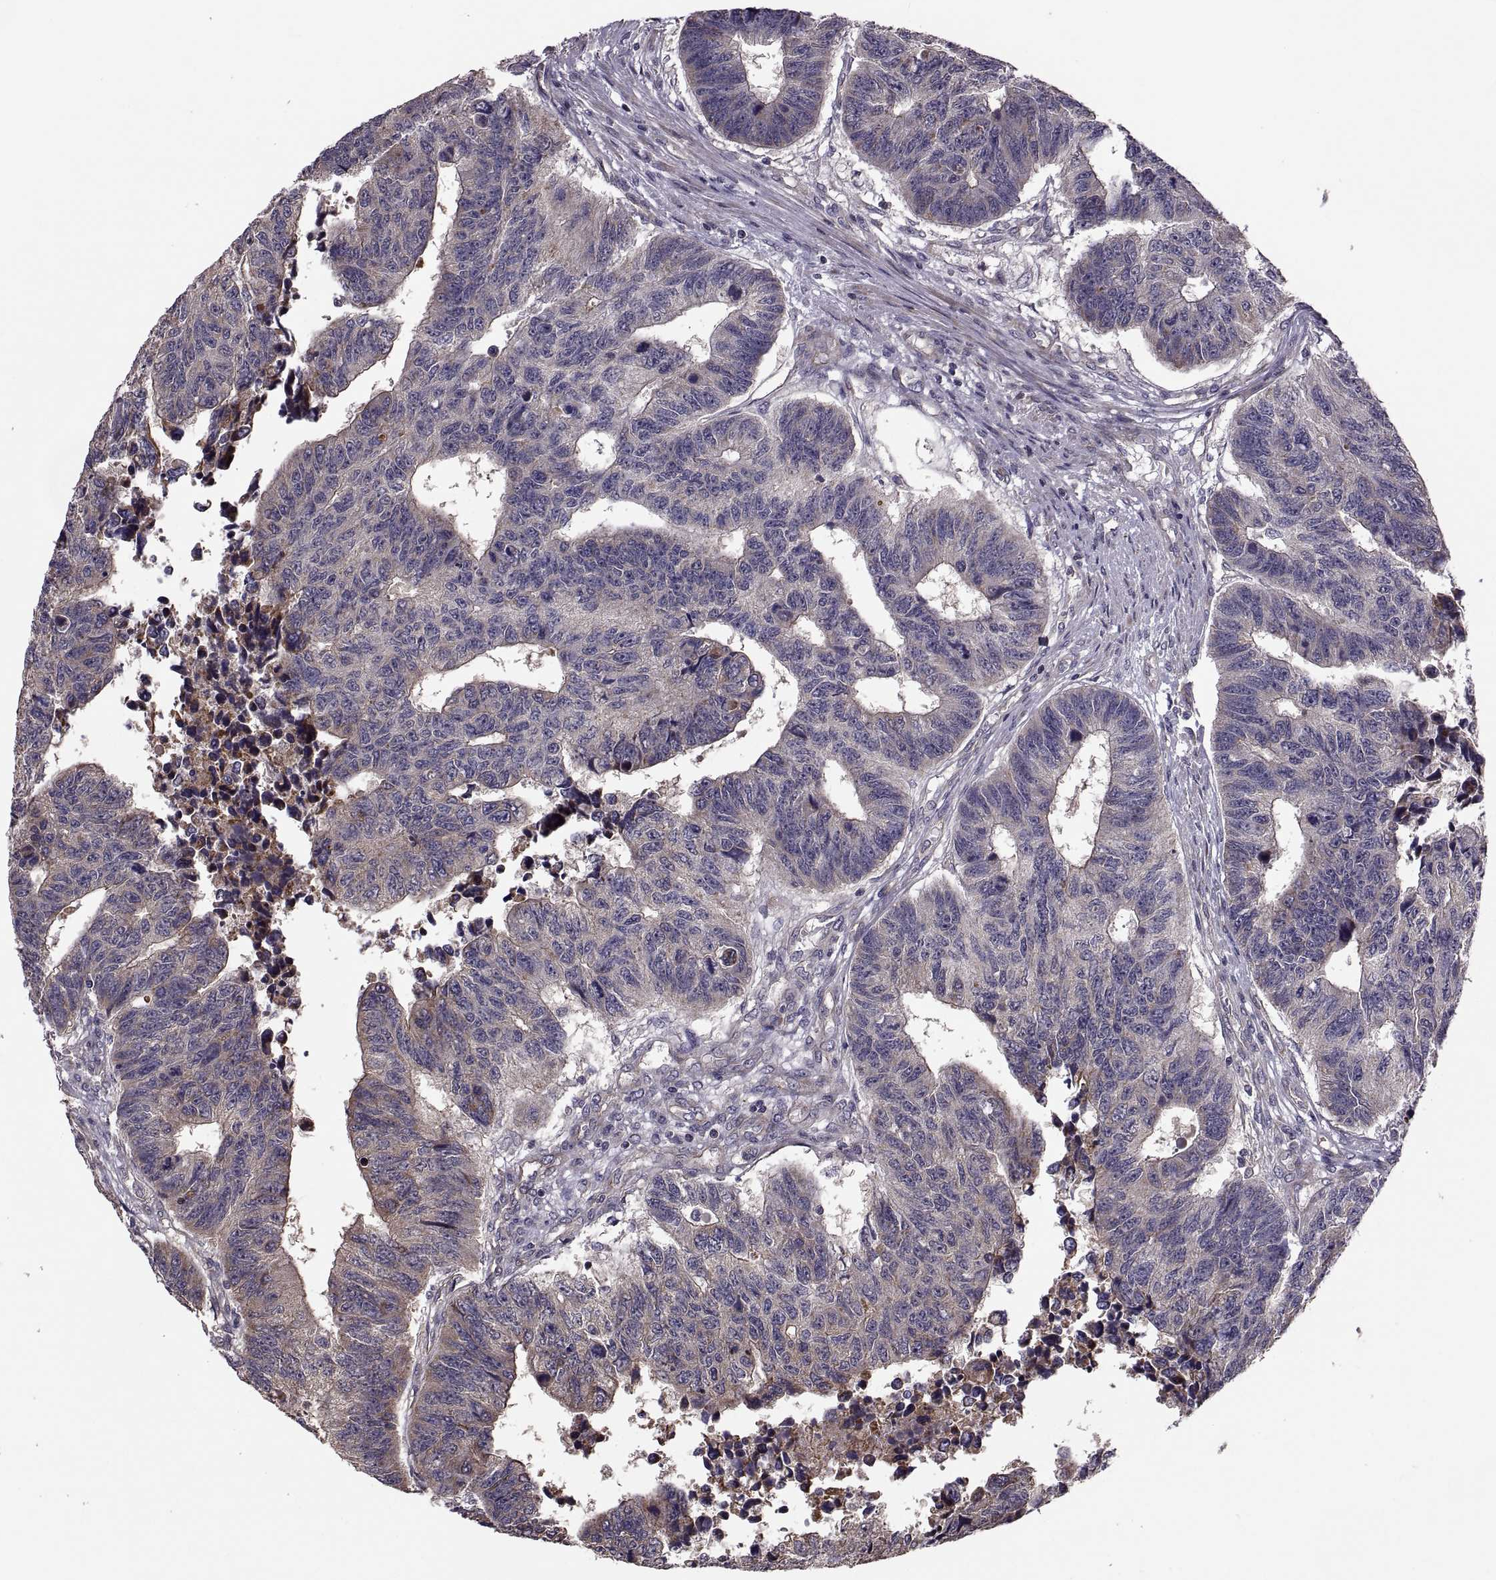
{"staining": {"intensity": "moderate", "quantity": "25%-75%", "location": "cytoplasmic/membranous"}, "tissue": "colorectal cancer", "cell_type": "Tumor cells", "image_type": "cancer", "snomed": [{"axis": "morphology", "description": "Adenocarcinoma, NOS"}, {"axis": "topography", "description": "Rectum"}], "caption": "Immunohistochemistry (IHC) image of adenocarcinoma (colorectal) stained for a protein (brown), which shows medium levels of moderate cytoplasmic/membranous expression in about 25%-75% of tumor cells.", "gene": "PMM2", "patient": {"sex": "female", "age": 85}}